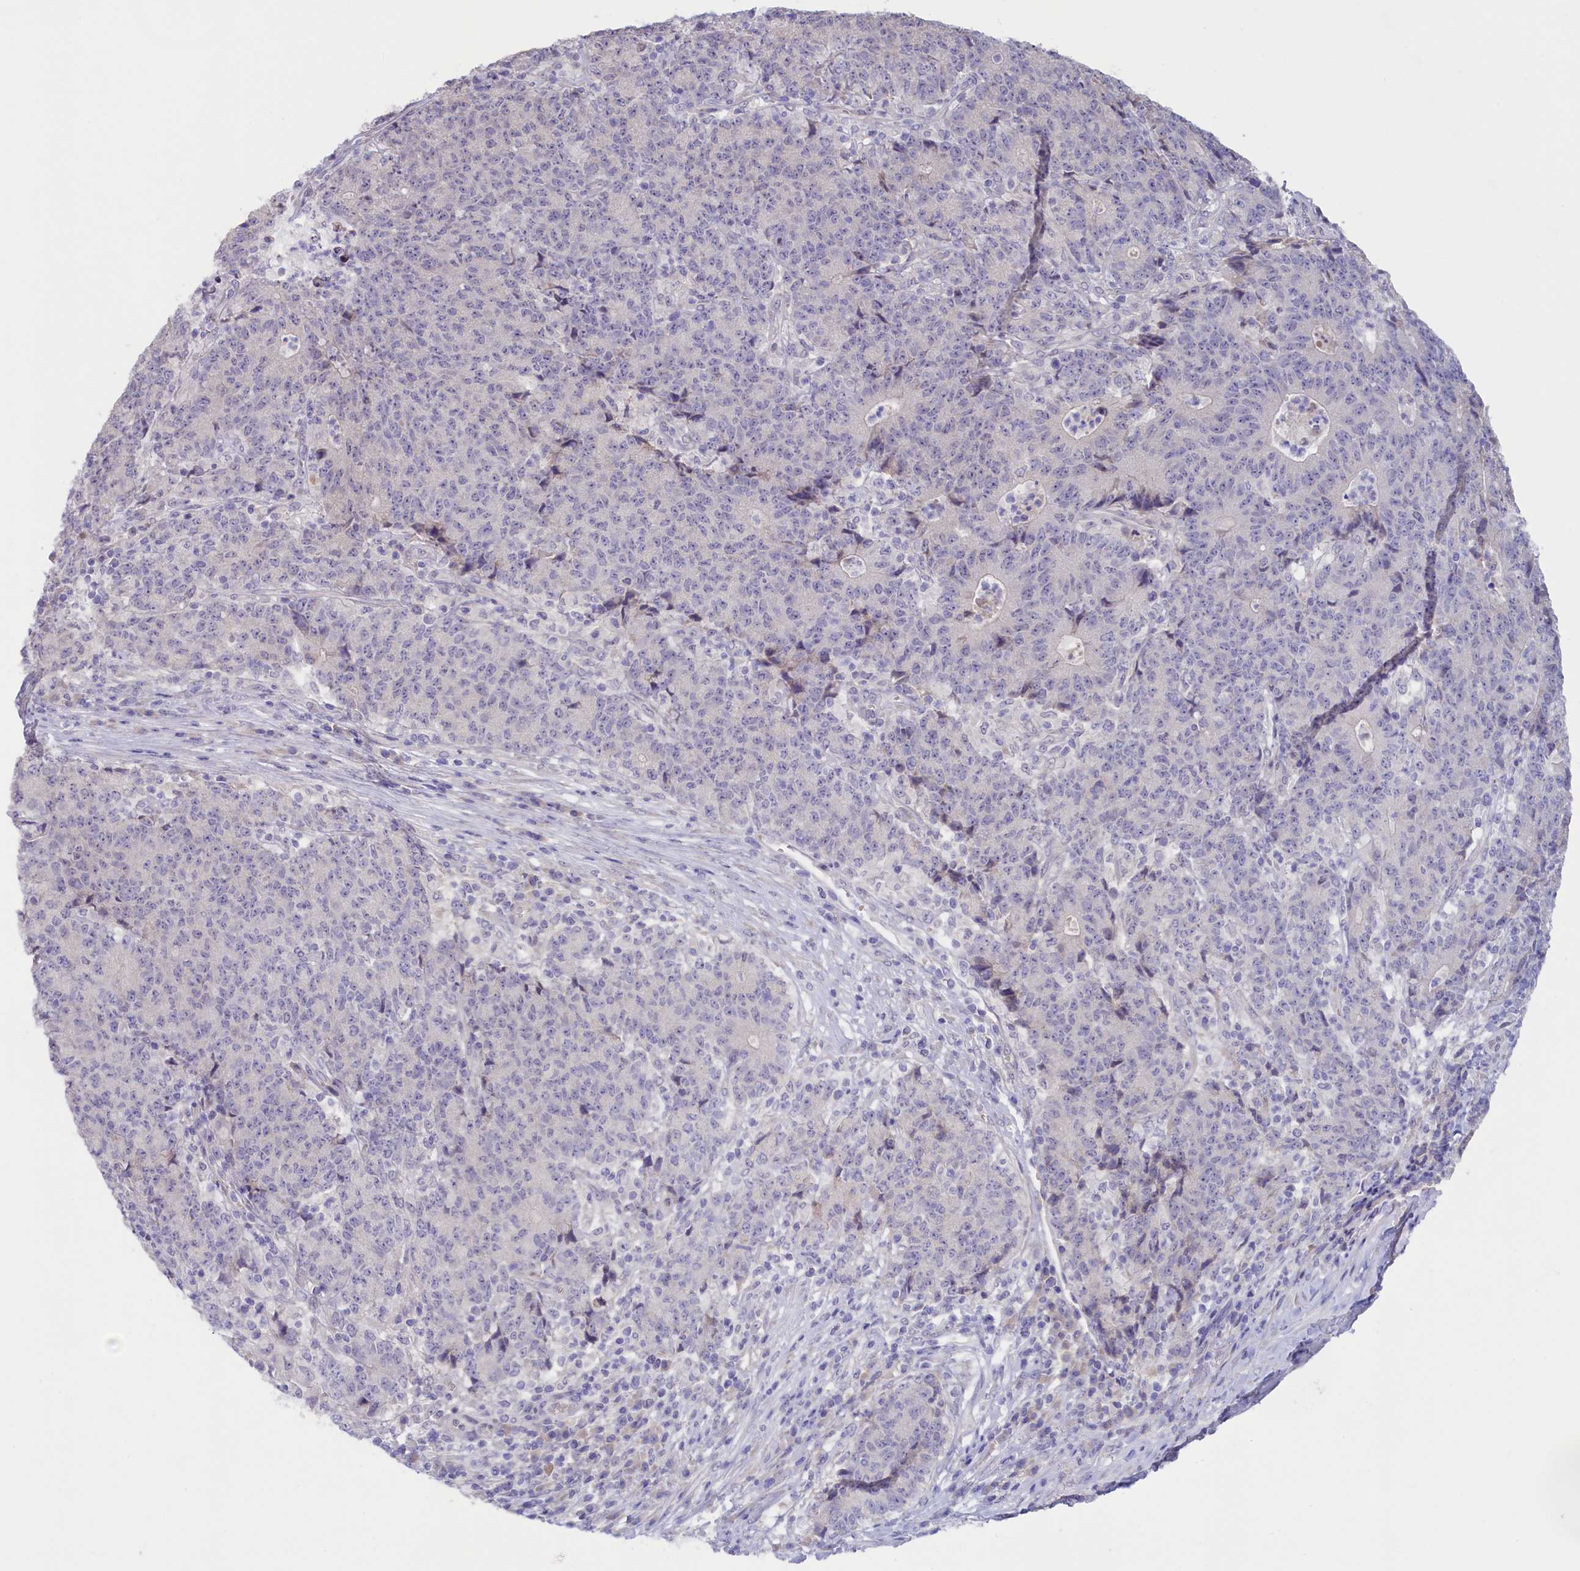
{"staining": {"intensity": "negative", "quantity": "none", "location": "none"}, "tissue": "colorectal cancer", "cell_type": "Tumor cells", "image_type": "cancer", "snomed": [{"axis": "morphology", "description": "Adenocarcinoma, NOS"}, {"axis": "topography", "description": "Colon"}], "caption": "DAB (3,3'-diaminobenzidine) immunohistochemical staining of colorectal cancer (adenocarcinoma) displays no significant staining in tumor cells.", "gene": "ZSWIM4", "patient": {"sex": "female", "age": 75}}